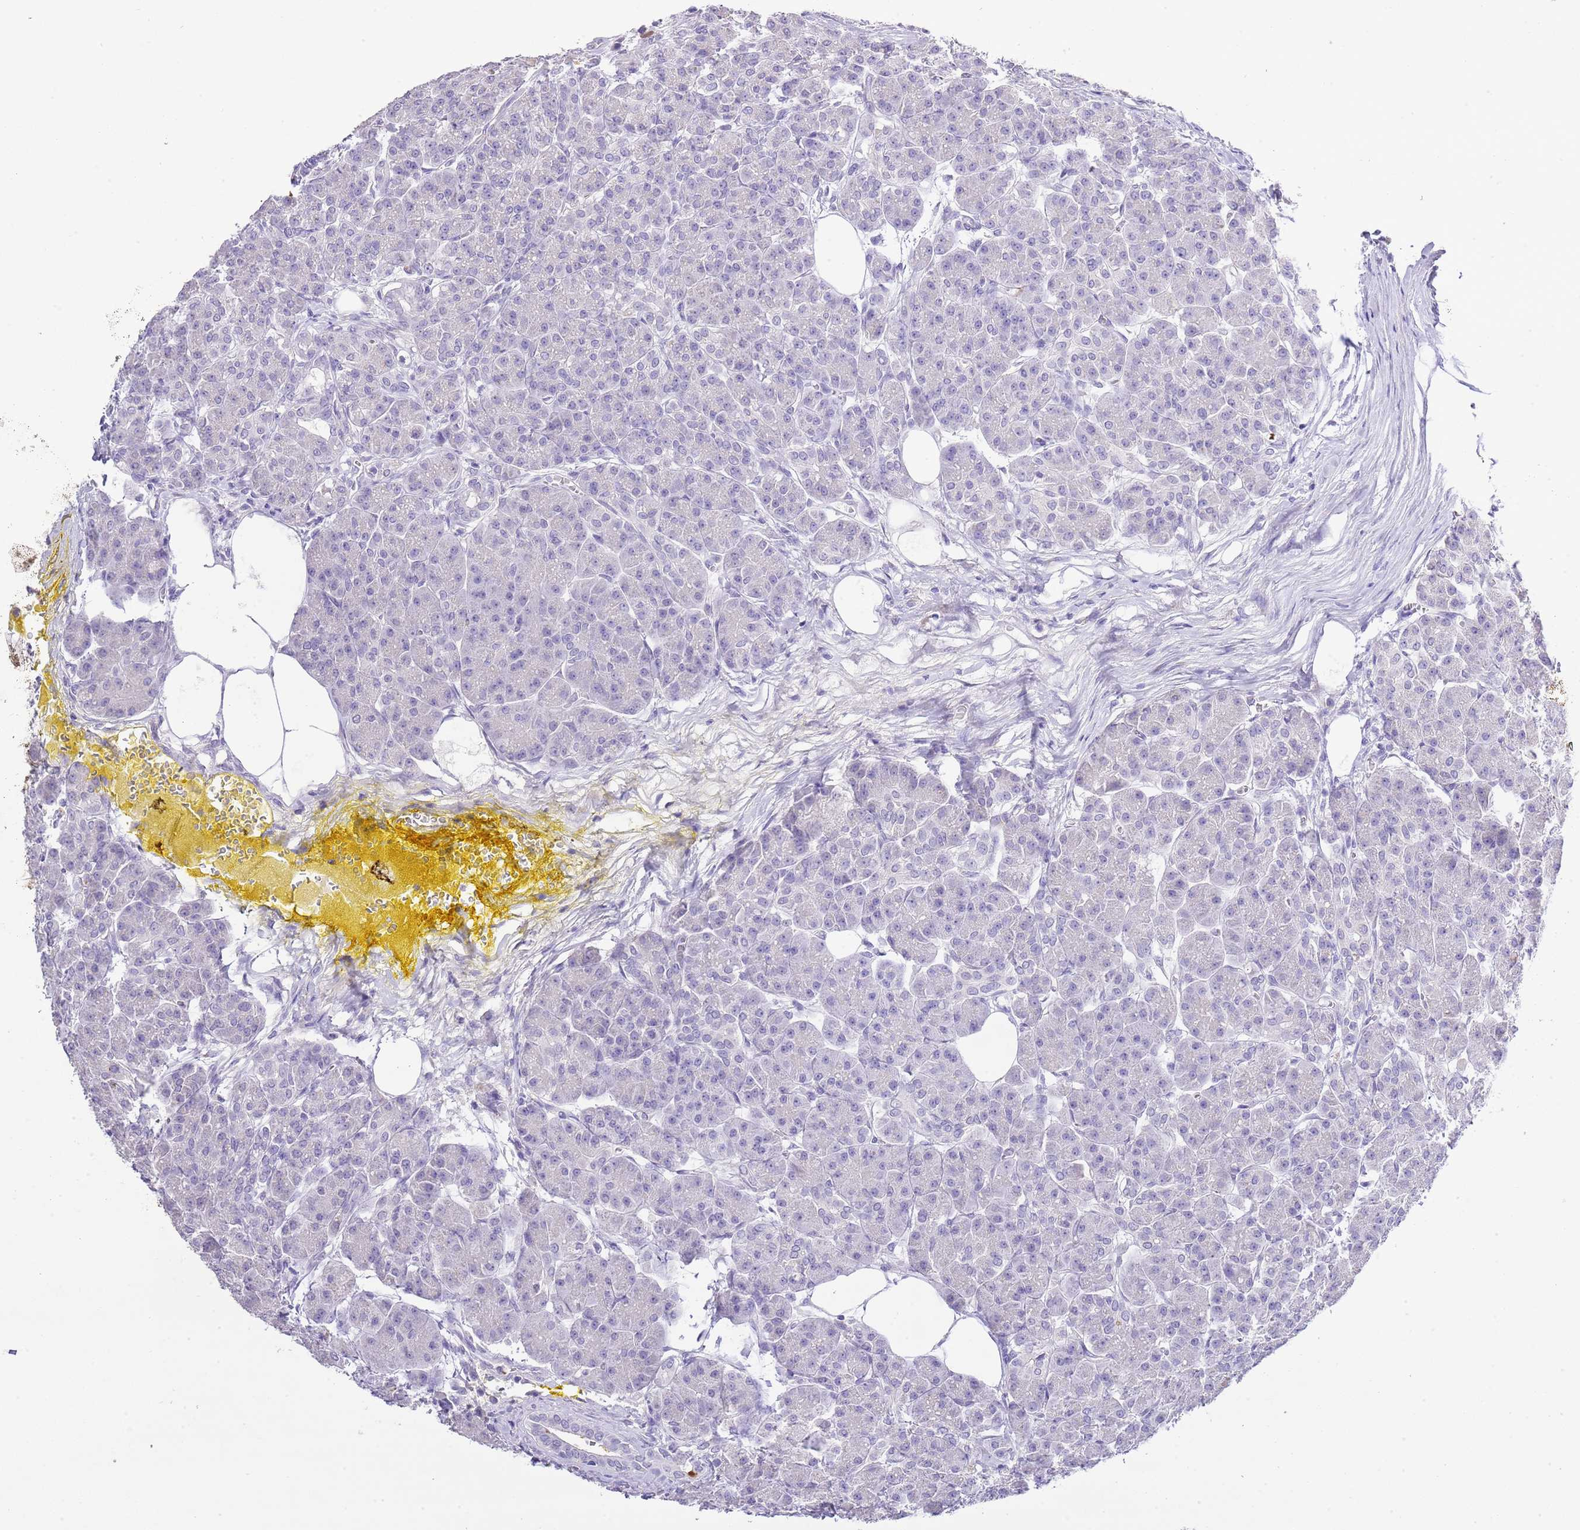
{"staining": {"intensity": "negative", "quantity": "none", "location": "none"}, "tissue": "pancreas", "cell_type": "Exocrine glandular cells", "image_type": "normal", "snomed": [{"axis": "morphology", "description": "Normal tissue, NOS"}, {"axis": "topography", "description": "Pancreas"}], "caption": "A high-resolution photomicrograph shows immunohistochemistry (IHC) staining of normal pancreas, which reveals no significant staining in exocrine glandular cells.", "gene": "OR2Z1", "patient": {"sex": "male", "age": 63}}